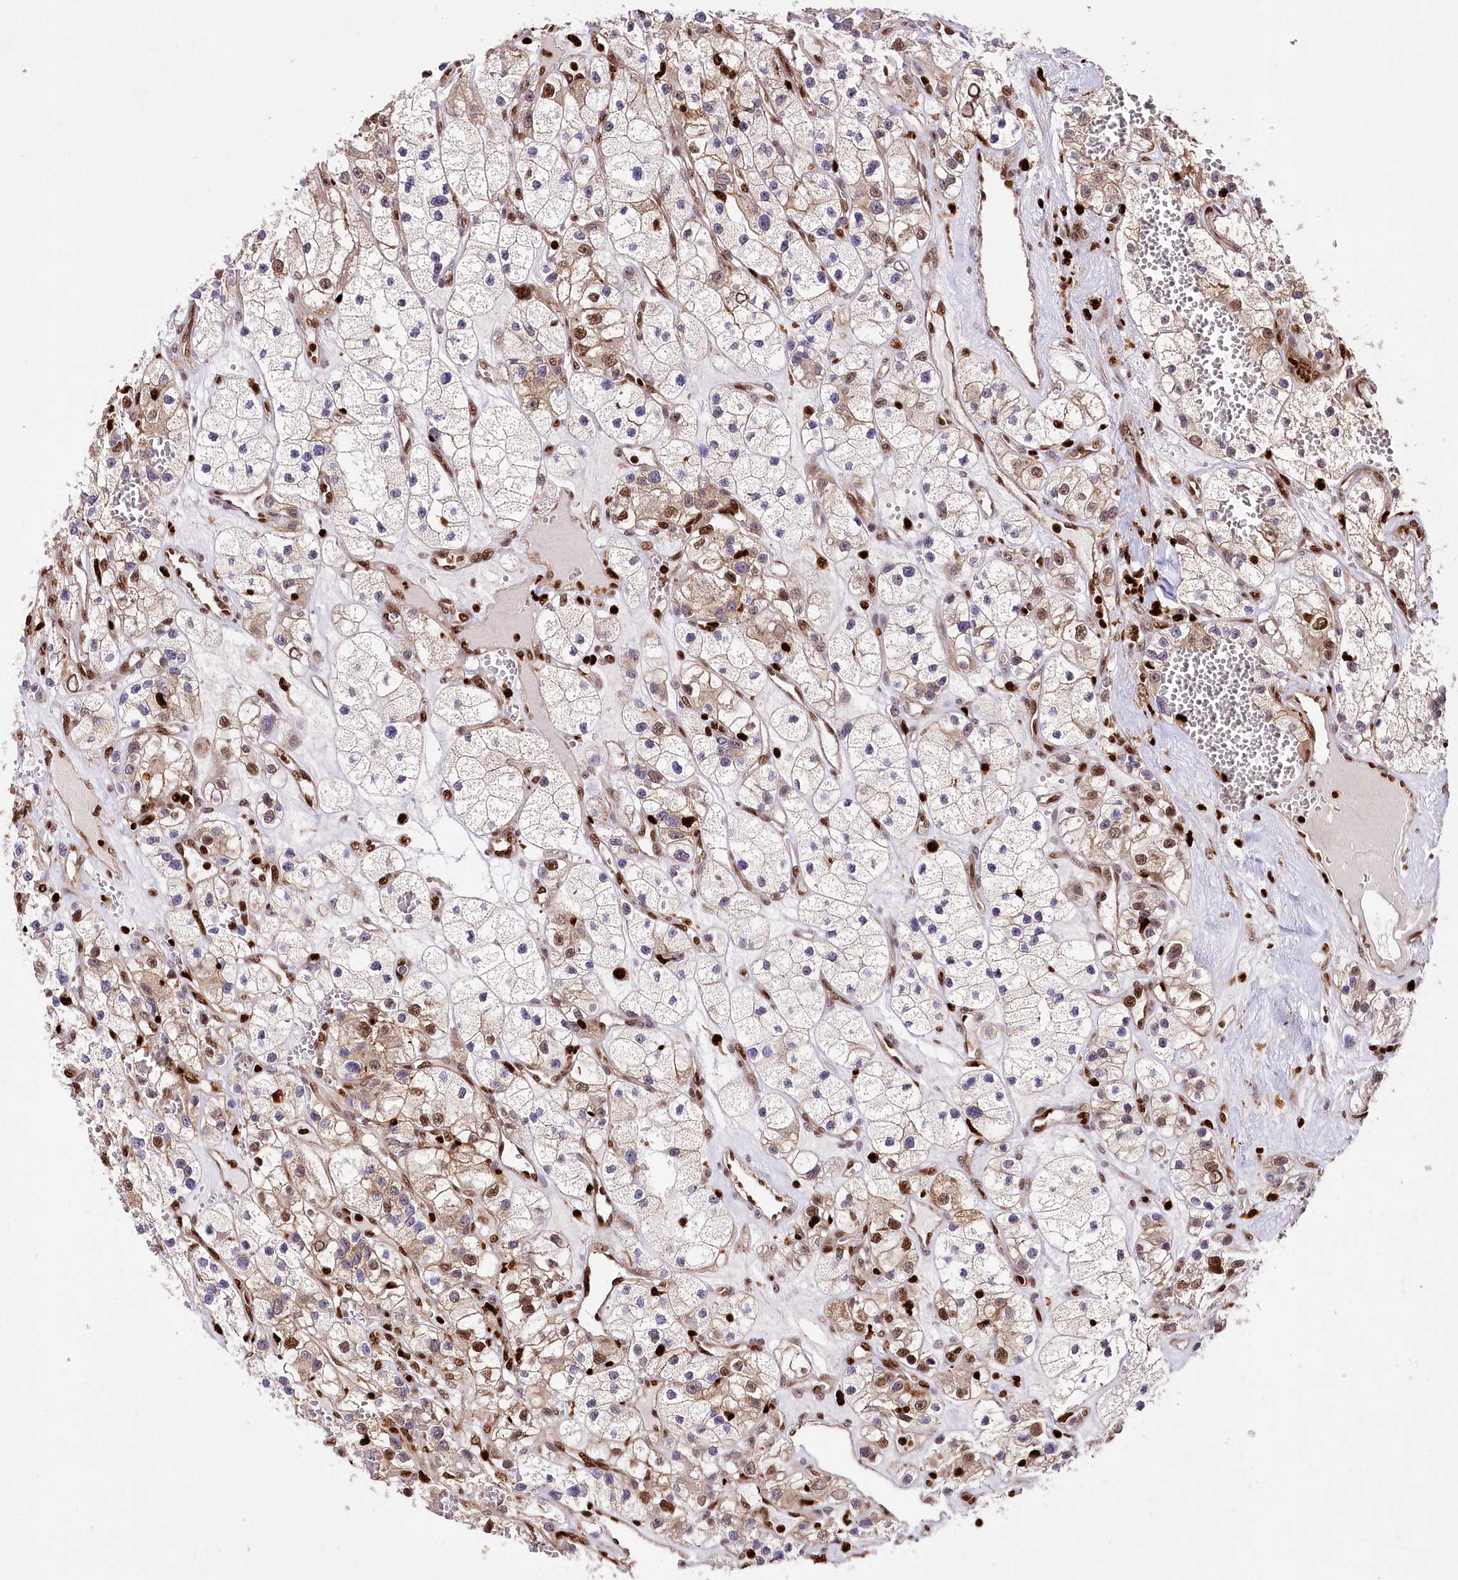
{"staining": {"intensity": "moderate", "quantity": "<25%", "location": "nuclear"}, "tissue": "renal cancer", "cell_type": "Tumor cells", "image_type": "cancer", "snomed": [{"axis": "morphology", "description": "Adenocarcinoma, NOS"}, {"axis": "topography", "description": "Kidney"}], "caption": "Renal cancer stained with IHC demonstrates moderate nuclear staining in about <25% of tumor cells.", "gene": "FIGN", "patient": {"sex": "female", "age": 57}}